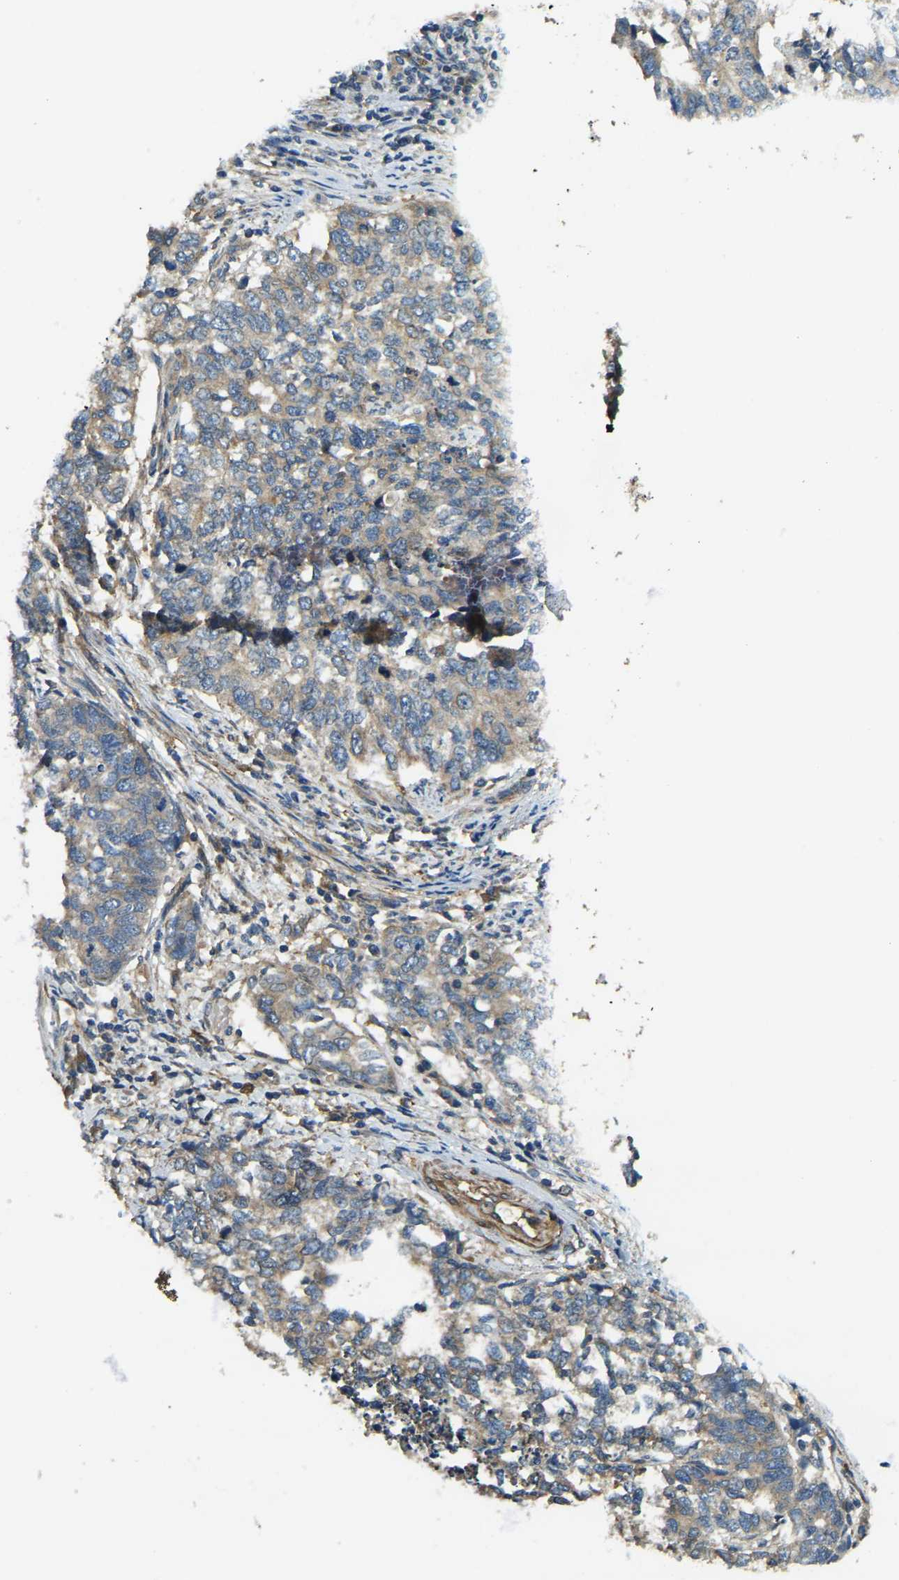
{"staining": {"intensity": "moderate", "quantity": "25%-75%", "location": "cytoplasmic/membranous"}, "tissue": "cervical cancer", "cell_type": "Tumor cells", "image_type": "cancer", "snomed": [{"axis": "morphology", "description": "Squamous cell carcinoma, NOS"}, {"axis": "topography", "description": "Cervix"}], "caption": "Cervical cancer (squamous cell carcinoma) stained with DAB (3,3'-diaminobenzidine) IHC shows medium levels of moderate cytoplasmic/membranous staining in about 25%-75% of tumor cells. (IHC, brightfield microscopy, high magnification).", "gene": "ERGIC1", "patient": {"sex": "female", "age": 63}}